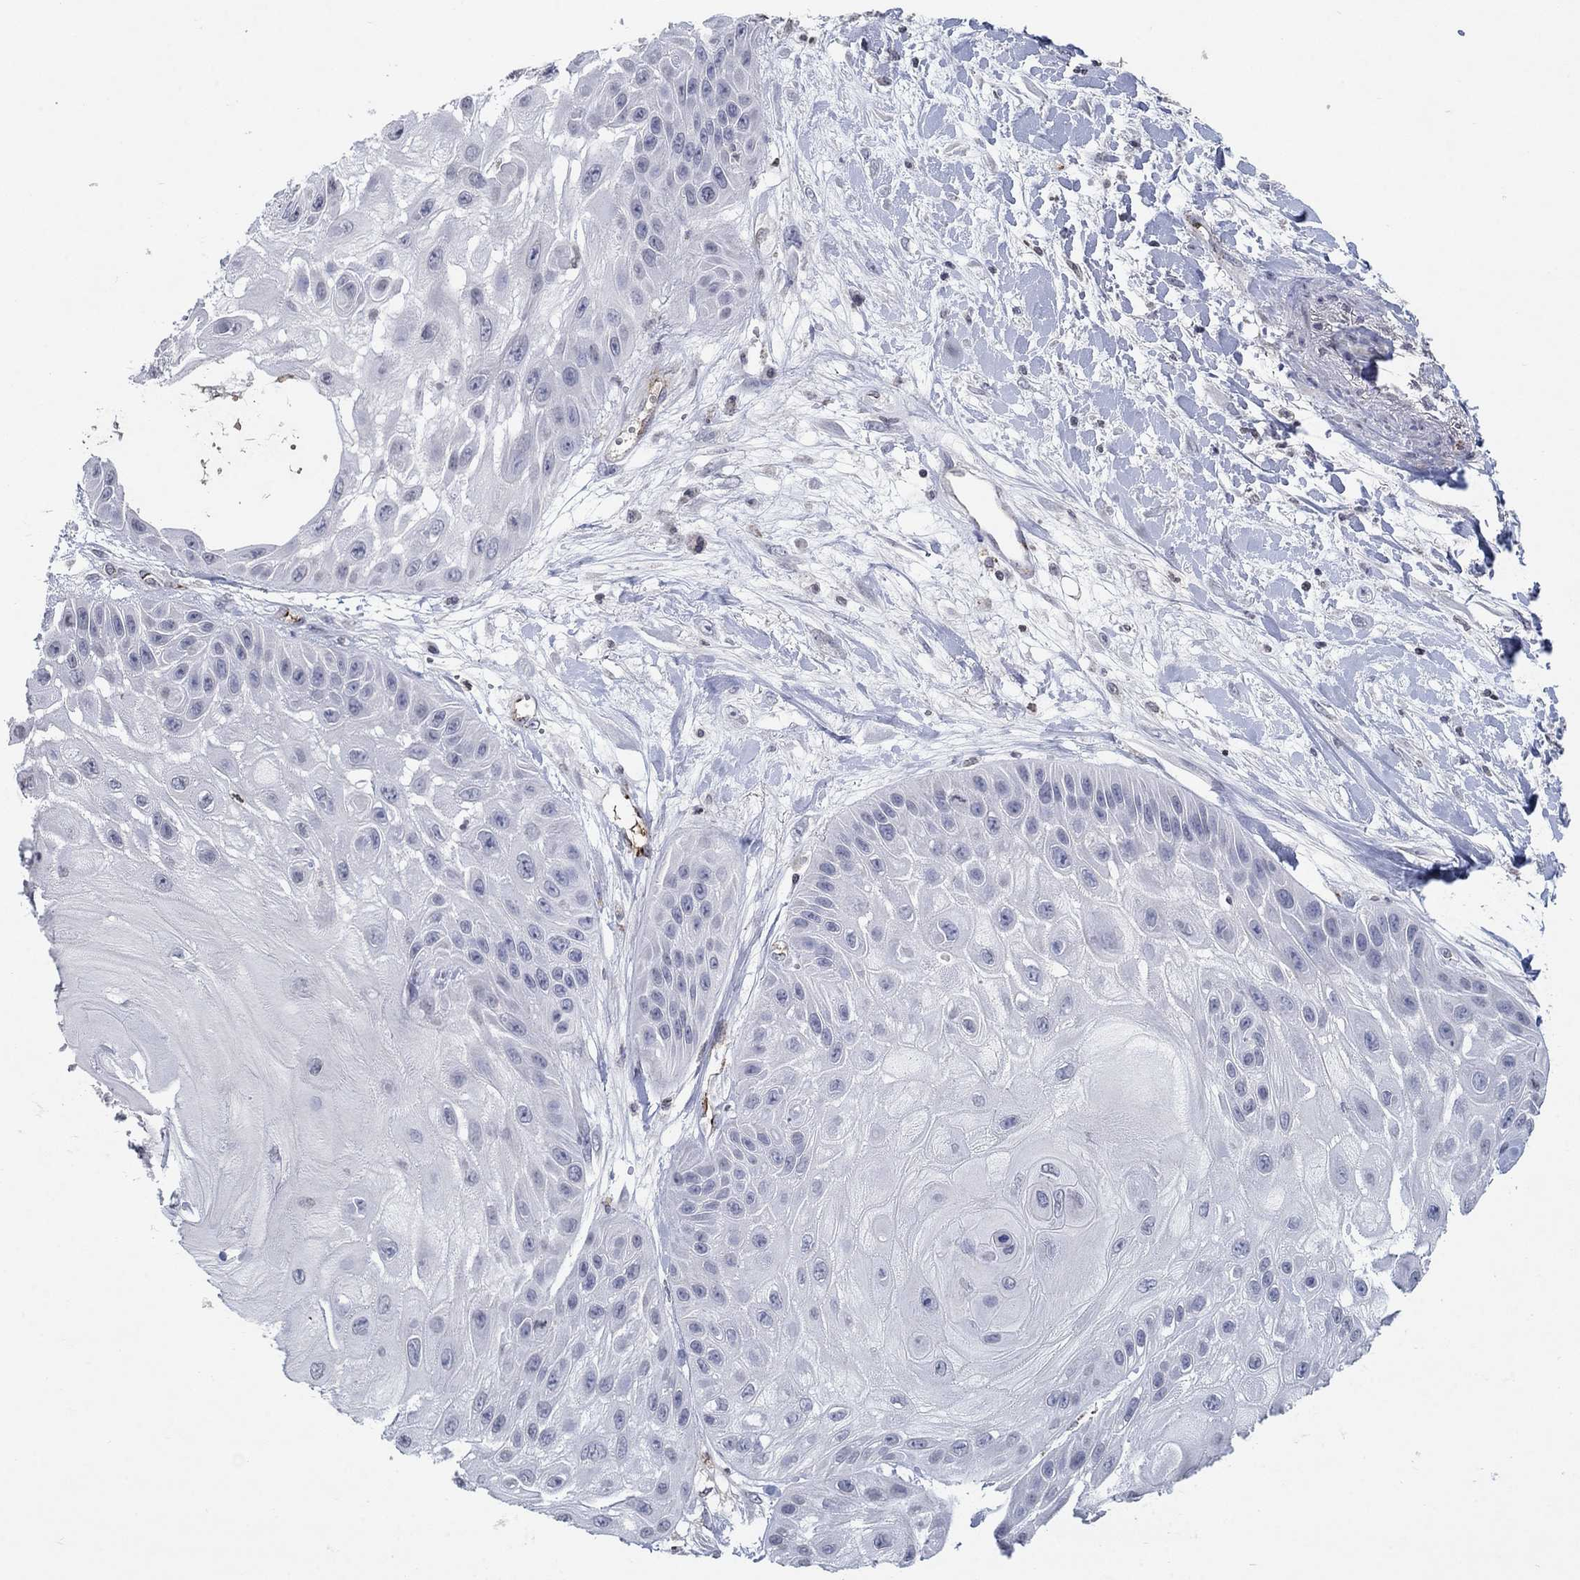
{"staining": {"intensity": "negative", "quantity": "none", "location": "none"}, "tissue": "skin cancer", "cell_type": "Tumor cells", "image_type": "cancer", "snomed": [{"axis": "morphology", "description": "Normal tissue, NOS"}, {"axis": "morphology", "description": "Squamous cell carcinoma, NOS"}, {"axis": "topography", "description": "Skin"}], "caption": "Micrograph shows no significant protein expression in tumor cells of skin cancer (squamous cell carcinoma).", "gene": "TINAG", "patient": {"sex": "male", "age": 79}}